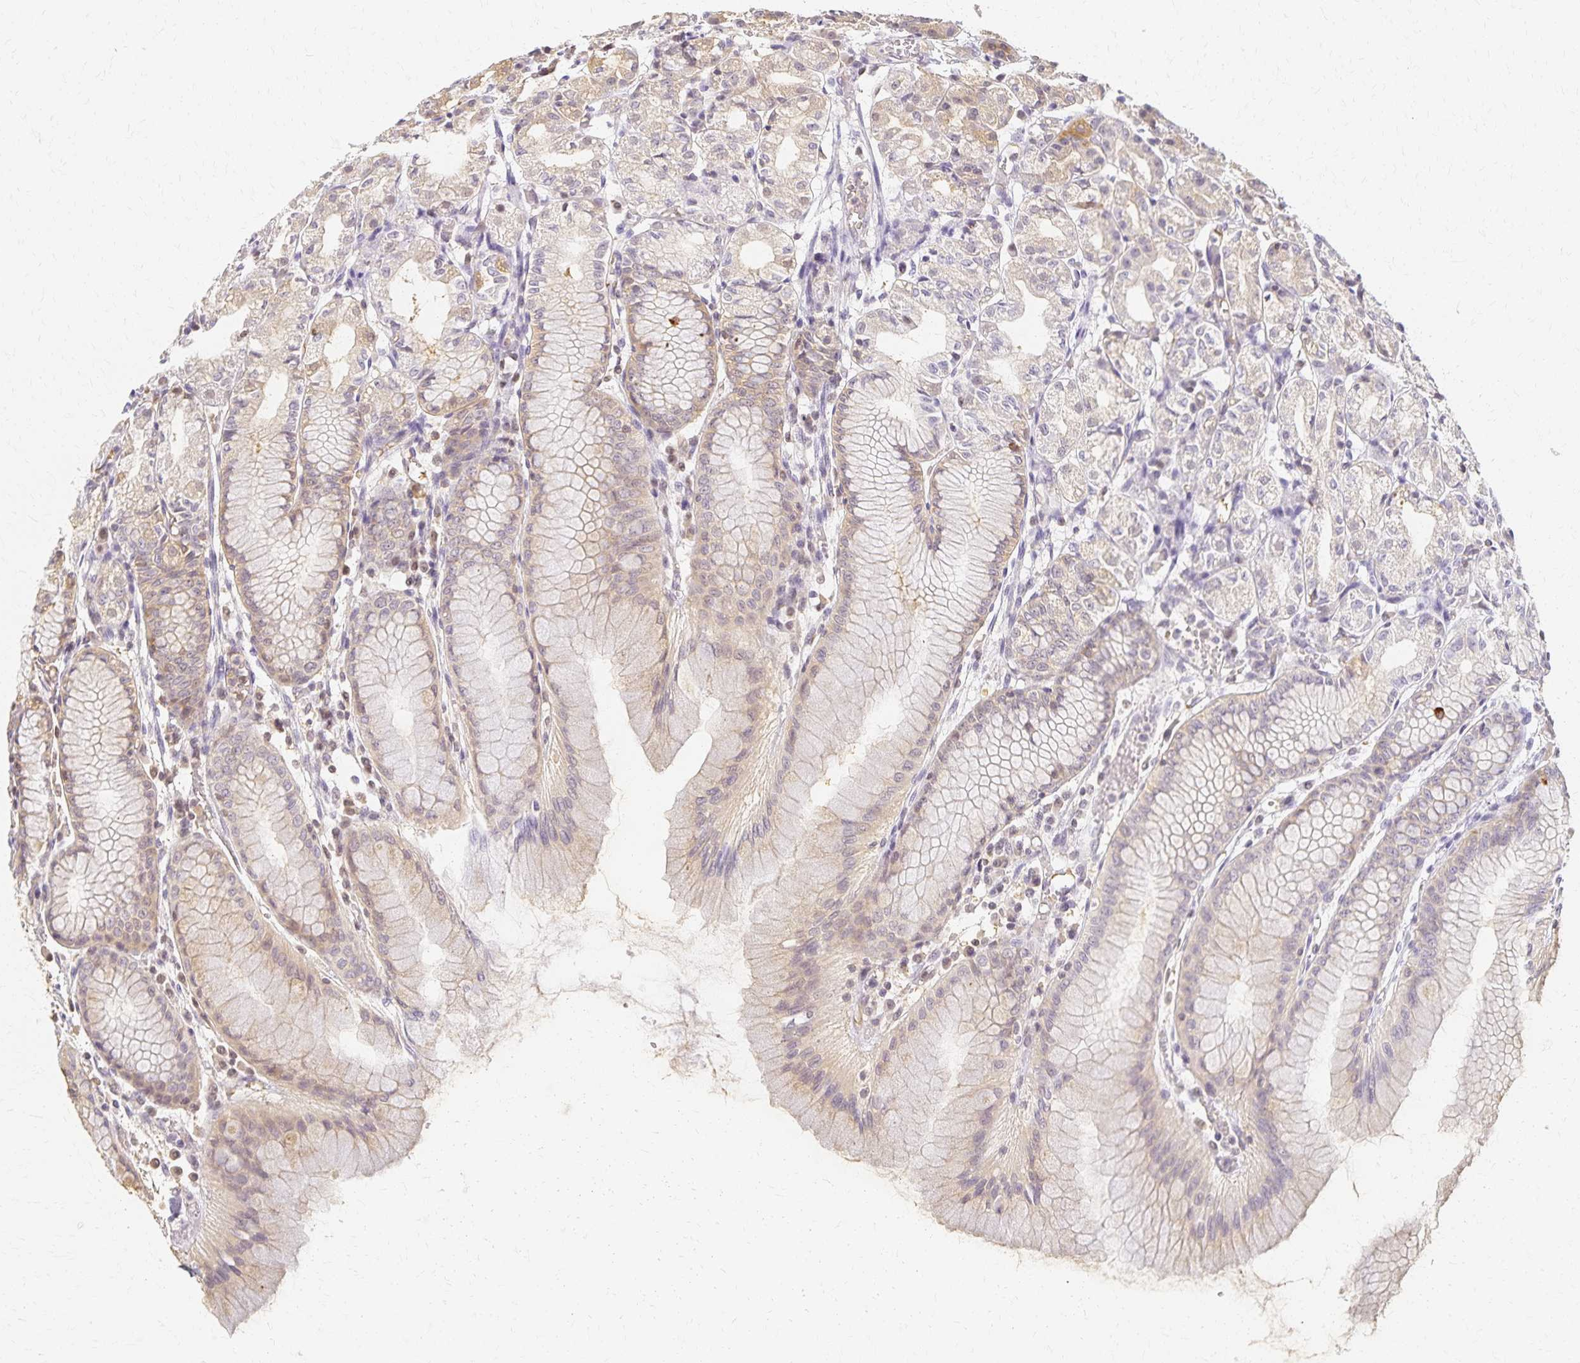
{"staining": {"intensity": "weak", "quantity": "25%-75%", "location": "cytoplasmic/membranous"}, "tissue": "stomach", "cell_type": "Glandular cells", "image_type": "normal", "snomed": [{"axis": "morphology", "description": "Normal tissue, NOS"}, {"axis": "topography", "description": "Stomach"}], "caption": "Immunohistochemistry of unremarkable stomach reveals low levels of weak cytoplasmic/membranous positivity in approximately 25%-75% of glandular cells. (Stains: DAB (3,3'-diaminobenzidine) in brown, nuclei in blue, Microscopy: brightfield microscopy at high magnification).", "gene": "AZGP1", "patient": {"sex": "female", "age": 57}}